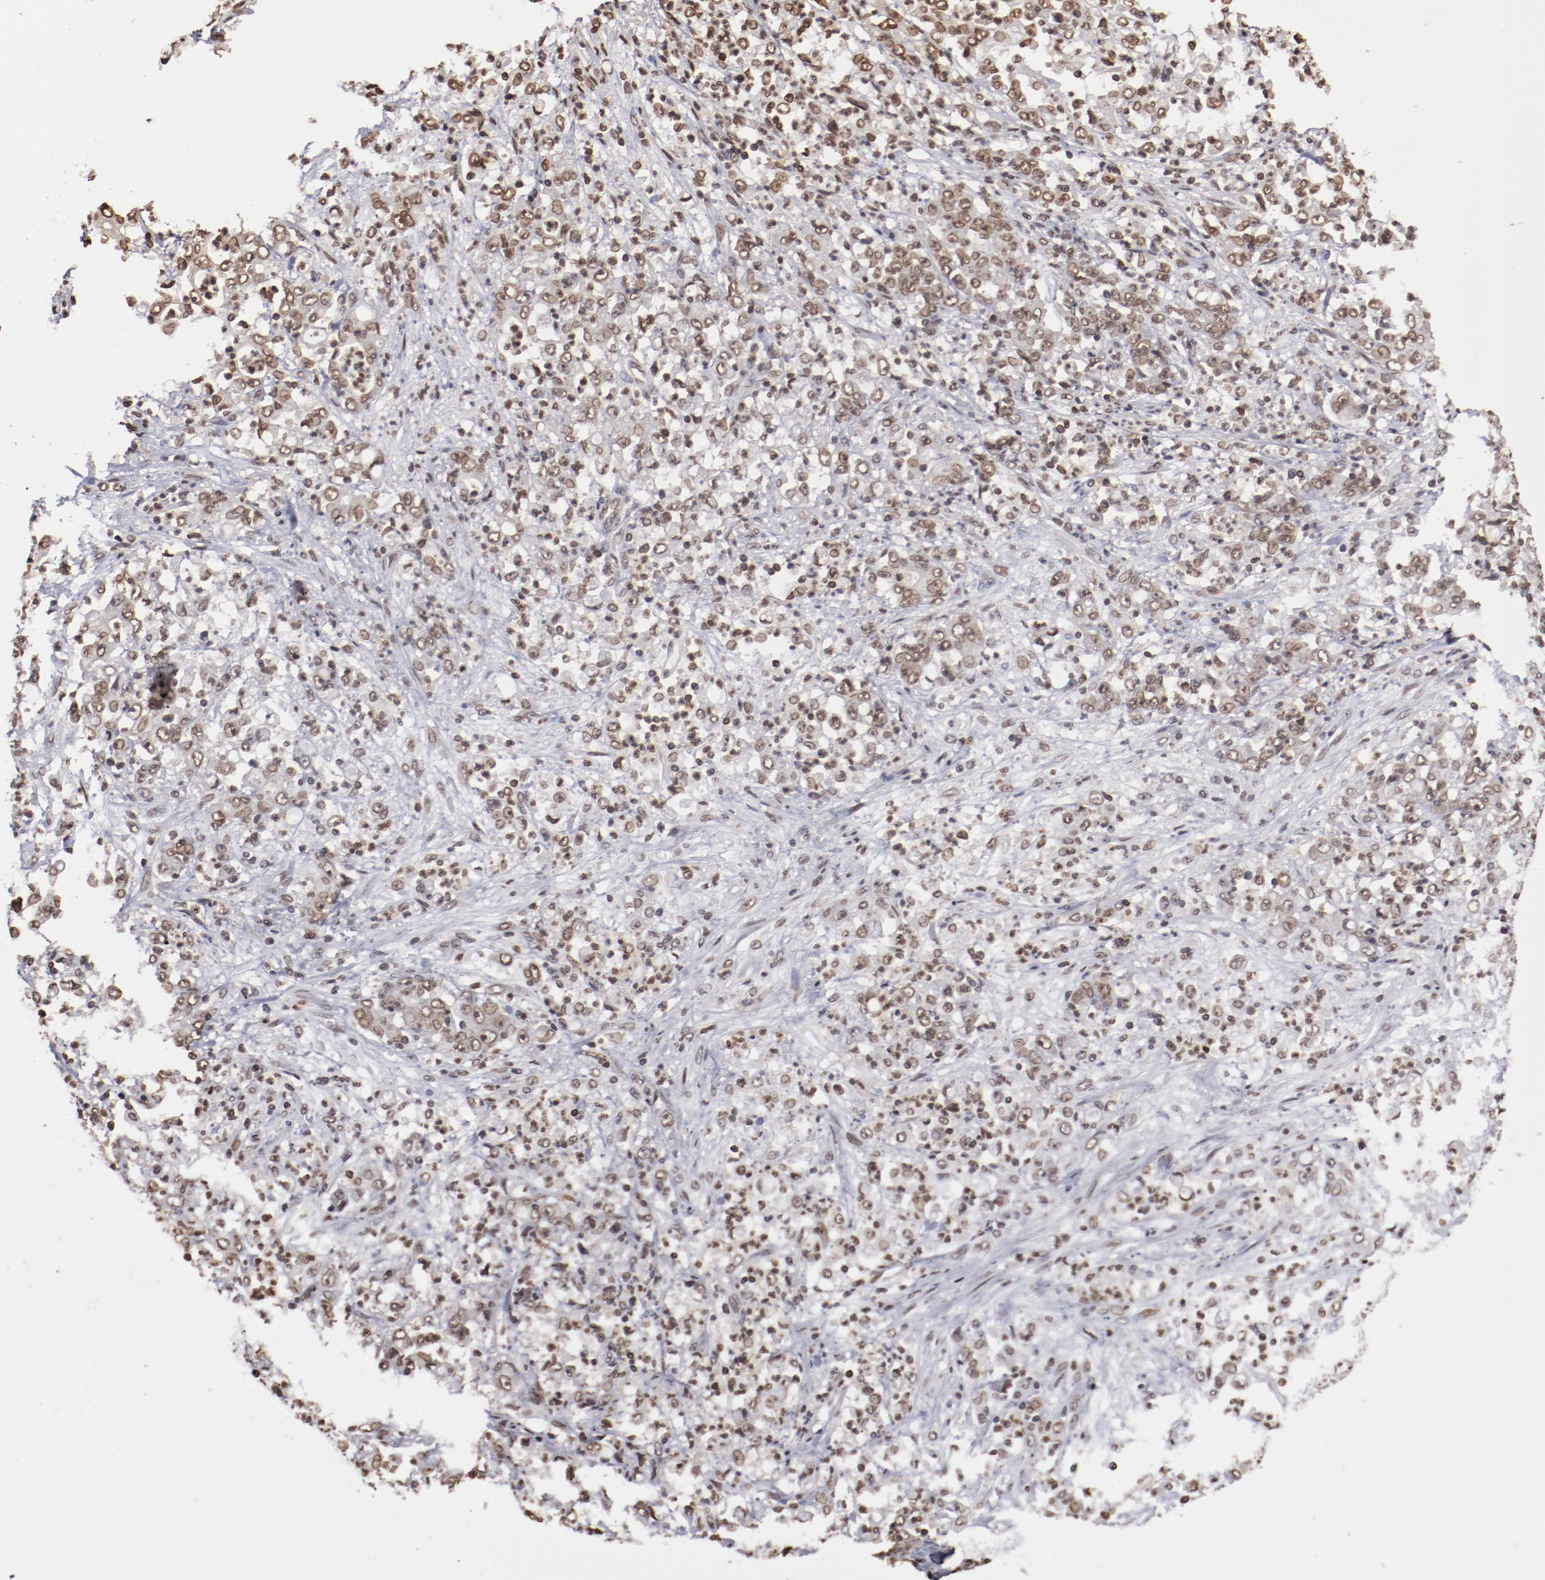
{"staining": {"intensity": "weak", "quantity": ">75%", "location": "nuclear"}, "tissue": "stomach cancer", "cell_type": "Tumor cells", "image_type": "cancer", "snomed": [{"axis": "morphology", "description": "Adenocarcinoma, NOS"}, {"axis": "topography", "description": "Stomach, lower"}], "caption": "A histopathology image of stomach cancer (adenocarcinoma) stained for a protein shows weak nuclear brown staining in tumor cells. Using DAB (brown) and hematoxylin (blue) stains, captured at high magnification using brightfield microscopy.", "gene": "AKT1", "patient": {"sex": "female", "age": 71}}